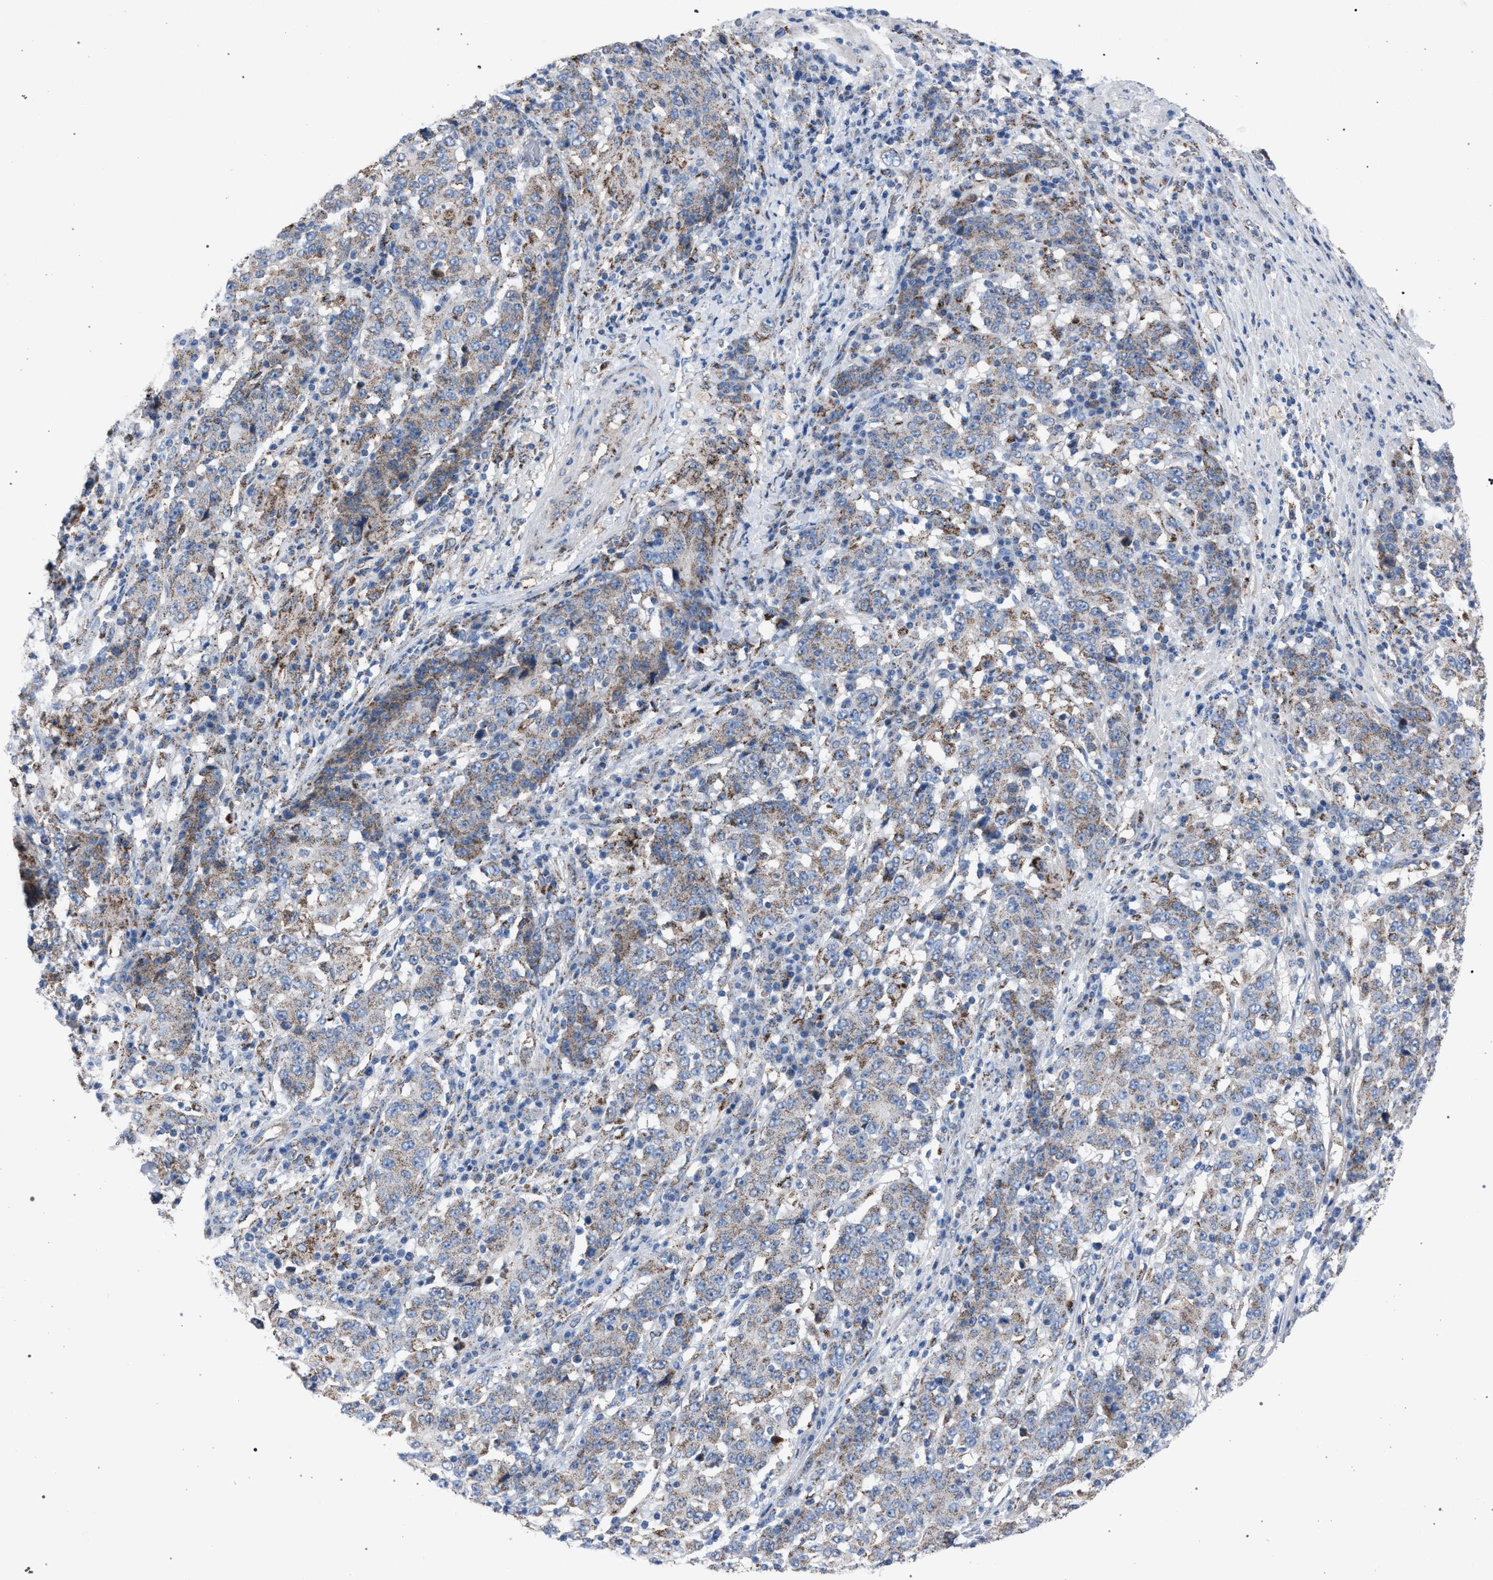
{"staining": {"intensity": "weak", "quantity": "25%-75%", "location": "cytoplasmic/membranous"}, "tissue": "stomach cancer", "cell_type": "Tumor cells", "image_type": "cancer", "snomed": [{"axis": "morphology", "description": "Adenocarcinoma, NOS"}, {"axis": "topography", "description": "Stomach"}], "caption": "There is low levels of weak cytoplasmic/membranous staining in tumor cells of stomach cancer, as demonstrated by immunohistochemical staining (brown color).", "gene": "HSD17B4", "patient": {"sex": "male", "age": 59}}